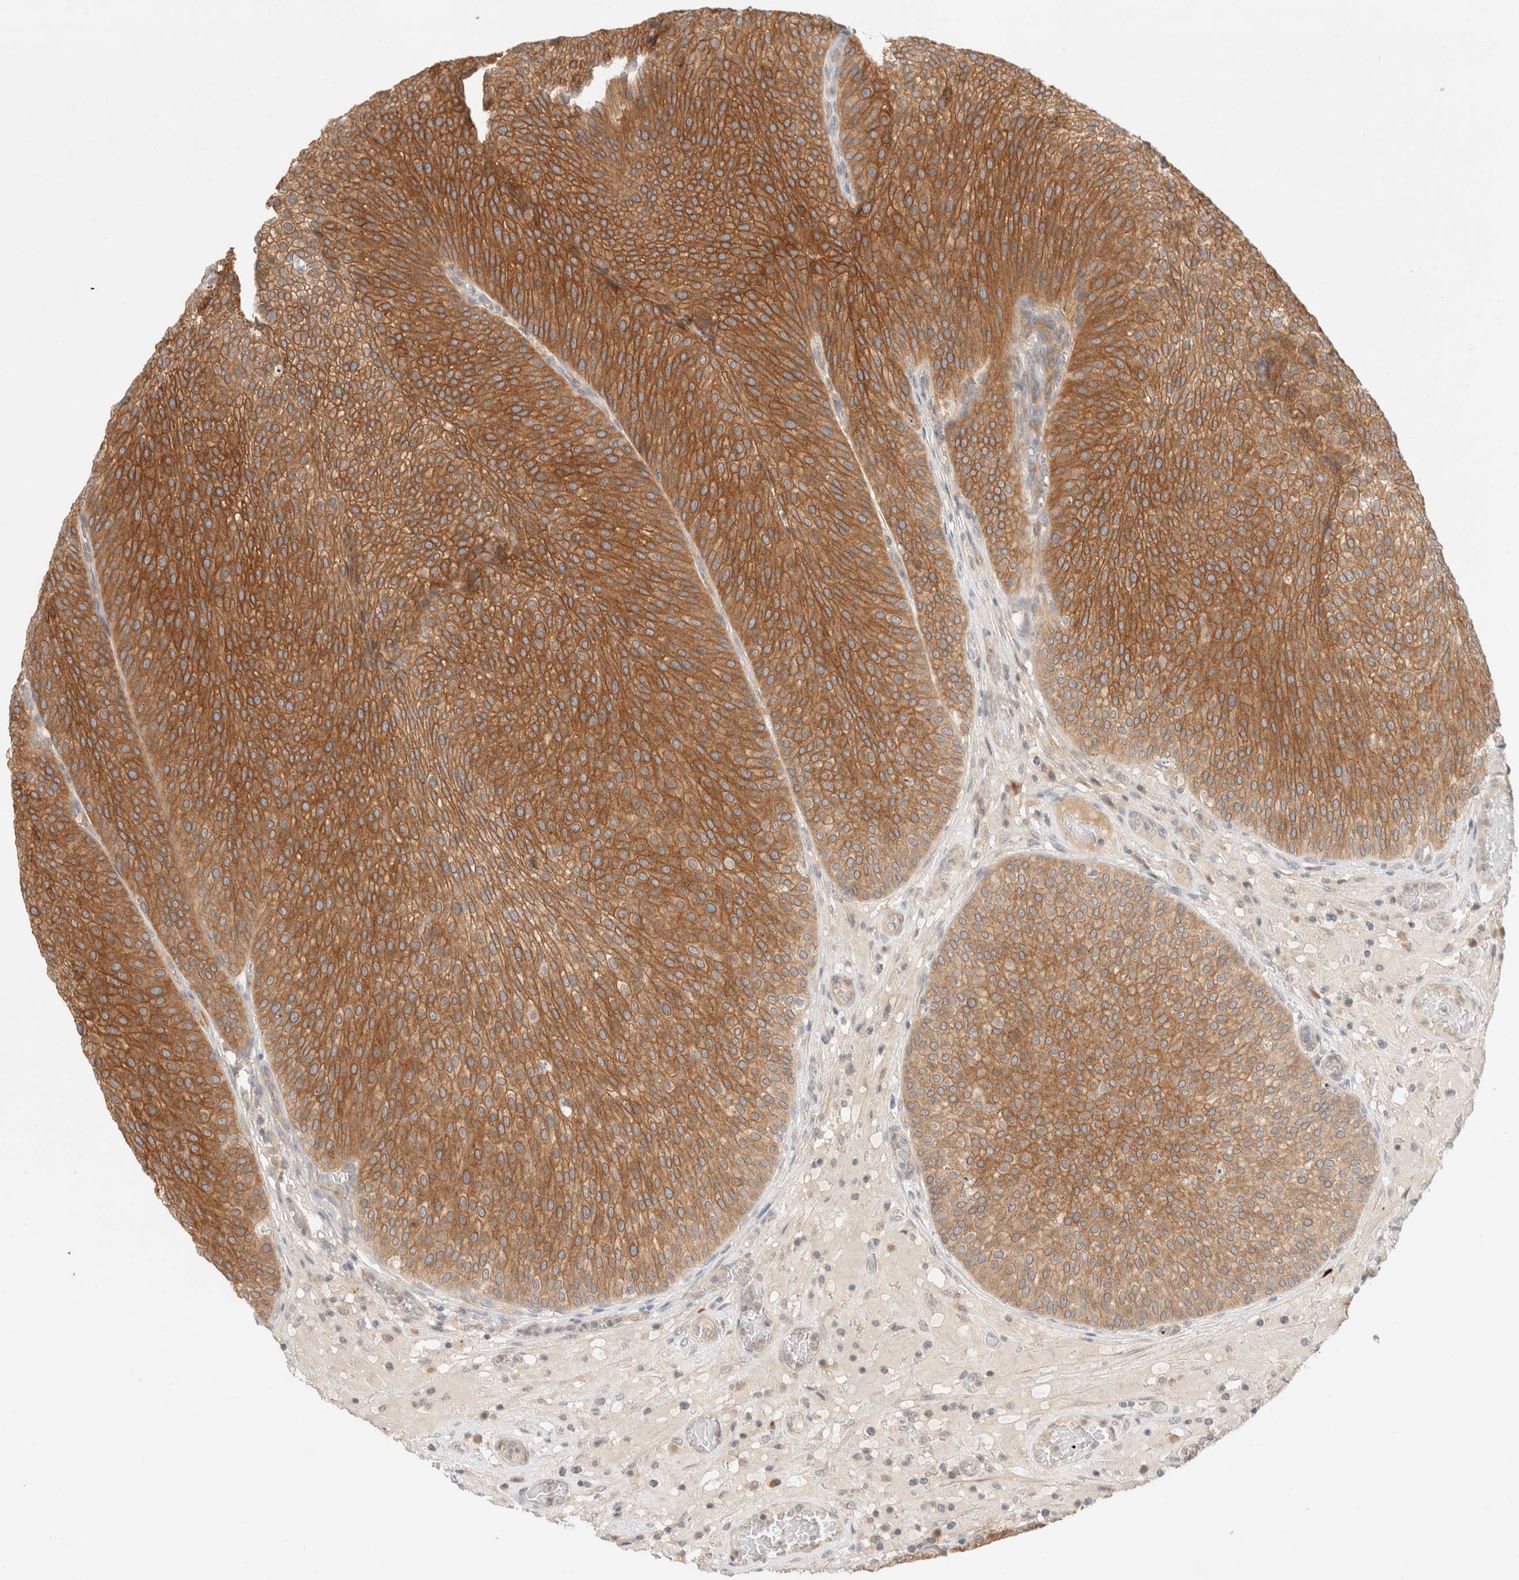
{"staining": {"intensity": "moderate", "quantity": ">75%", "location": "cytoplasmic/membranous"}, "tissue": "urothelial cancer", "cell_type": "Tumor cells", "image_type": "cancer", "snomed": [{"axis": "morphology", "description": "Normal tissue, NOS"}, {"axis": "morphology", "description": "Urothelial carcinoma, Low grade"}, {"axis": "topography", "description": "Smooth muscle"}, {"axis": "topography", "description": "Urinary bladder"}], "caption": "Low-grade urothelial carcinoma tissue demonstrates moderate cytoplasmic/membranous positivity in approximately >75% of tumor cells, visualized by immunohistochemistry. (DAB (3,3'-diaminobenzidine) IHC, brown staining for protein, blue staining for nuclei).", "gene": "MARK3", "patient": {"sex": "male", "age": 60}}